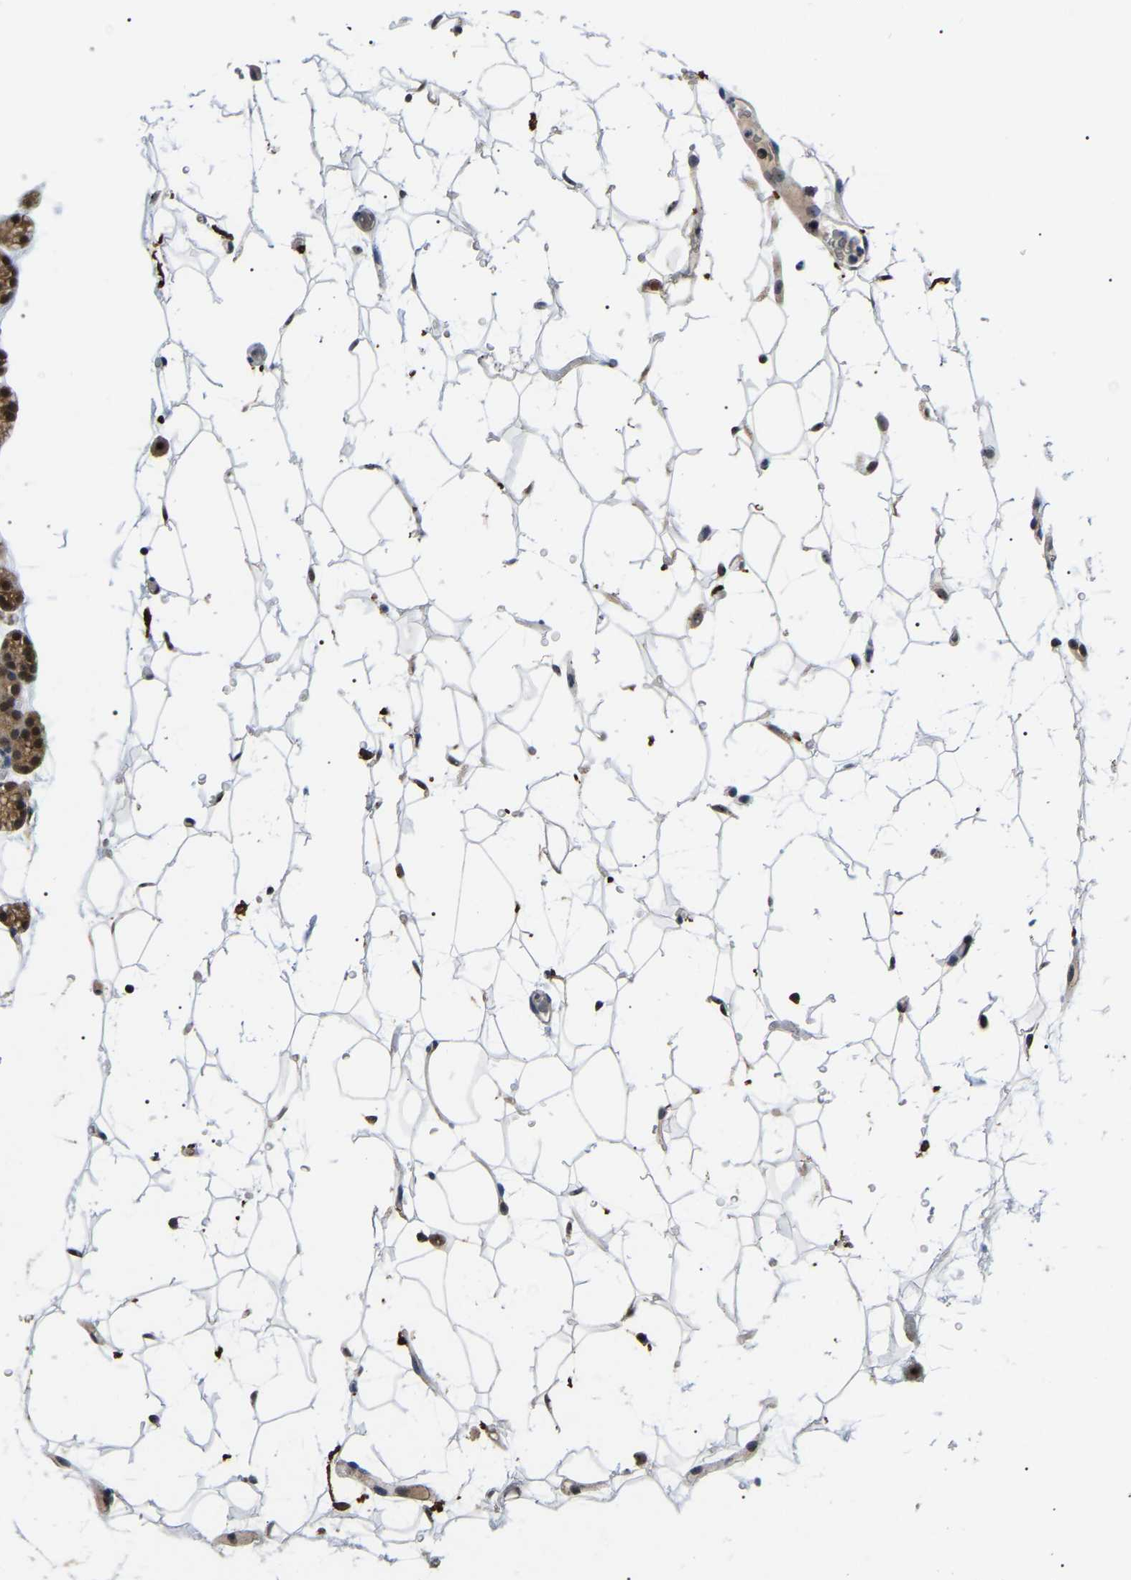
{"staining": {"intensity": "strong", "quantity": ">75%", "location": "cytoplasmic/membranous,nuclear"}, "tissue": "parathyroid gland", "cell_type": "Glandular cells", "image_type": "normal", "snomed": [{"axis": "morphology", "description": "Normal tissue, NOS"}, {"axis": "morphology", "description": "Adenoma, NOS"}, {"axis": "topography", "description": "Parathyroid gland"}], "caption": "Immunohistochemistry (IHC) image of unremarkable parathyroid gland stained for a protein (brown), which shows high levels of strong cytoplasmic/membranous,nuclear staining in about >75% of glandular cells.", "gene": "RRP1B", "patient": {"sex": "female", "age": 58}}